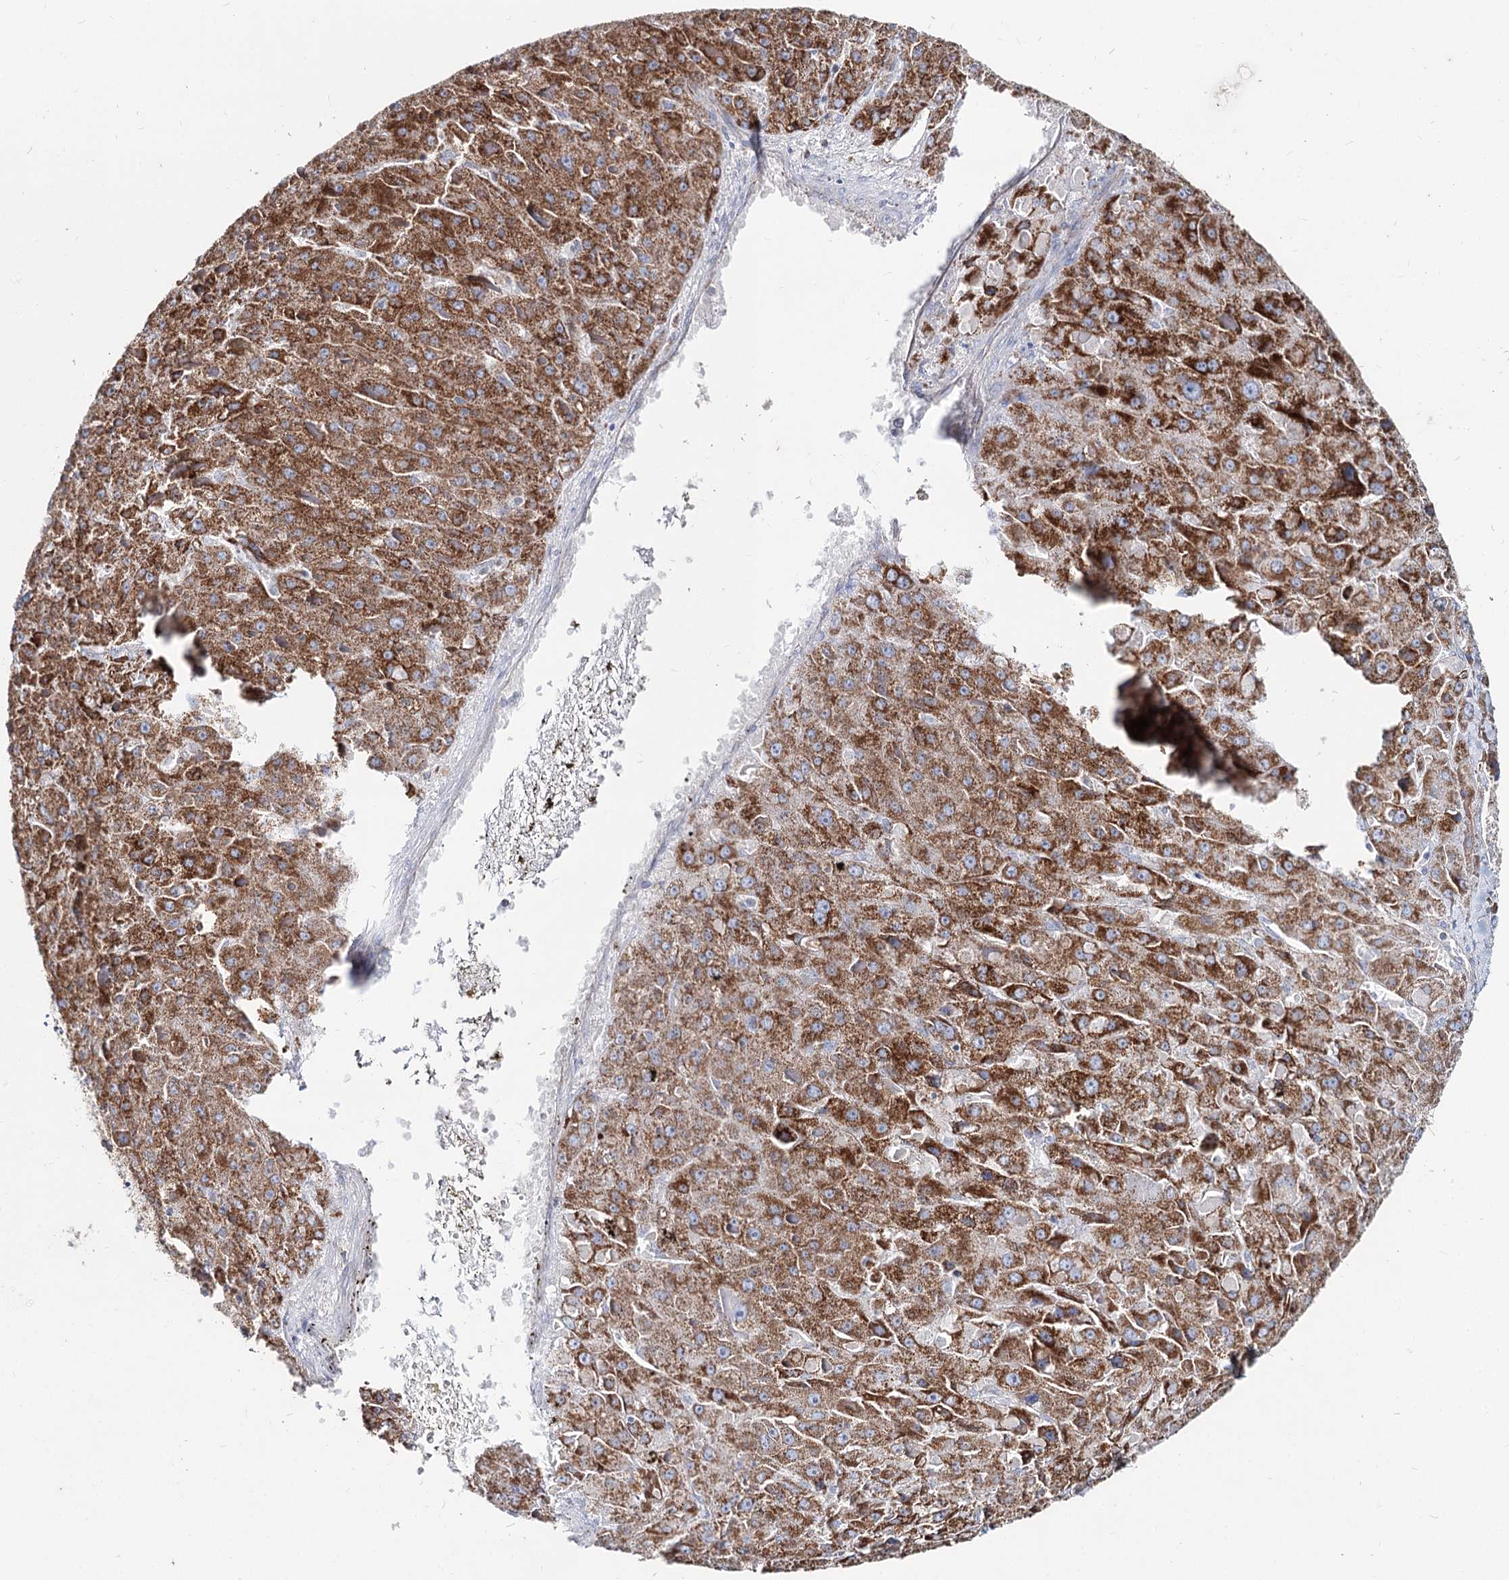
{"staining": {"intensity": "strong", "quantity": ">75%", "location": "cytoplasmic/membranous"}, "tissue": "liver cancer", "cell_type": "Tumor cells", "image_type": "cancer", "snomed": [{"axis": "morphology", "description": "Carcinoma, Hepatocellular, NOS"}, {"axis": "topography", "description": "Liver"}], "caption": "This histopathology image exhibits IHC staining of human hepatocellular carcinoma (liver), with high strong cytoplasmic/membranous staining in about >75% of tumor cells.", "gene": "MCCC2", "patient": {"sex": "female", "age": 73}}